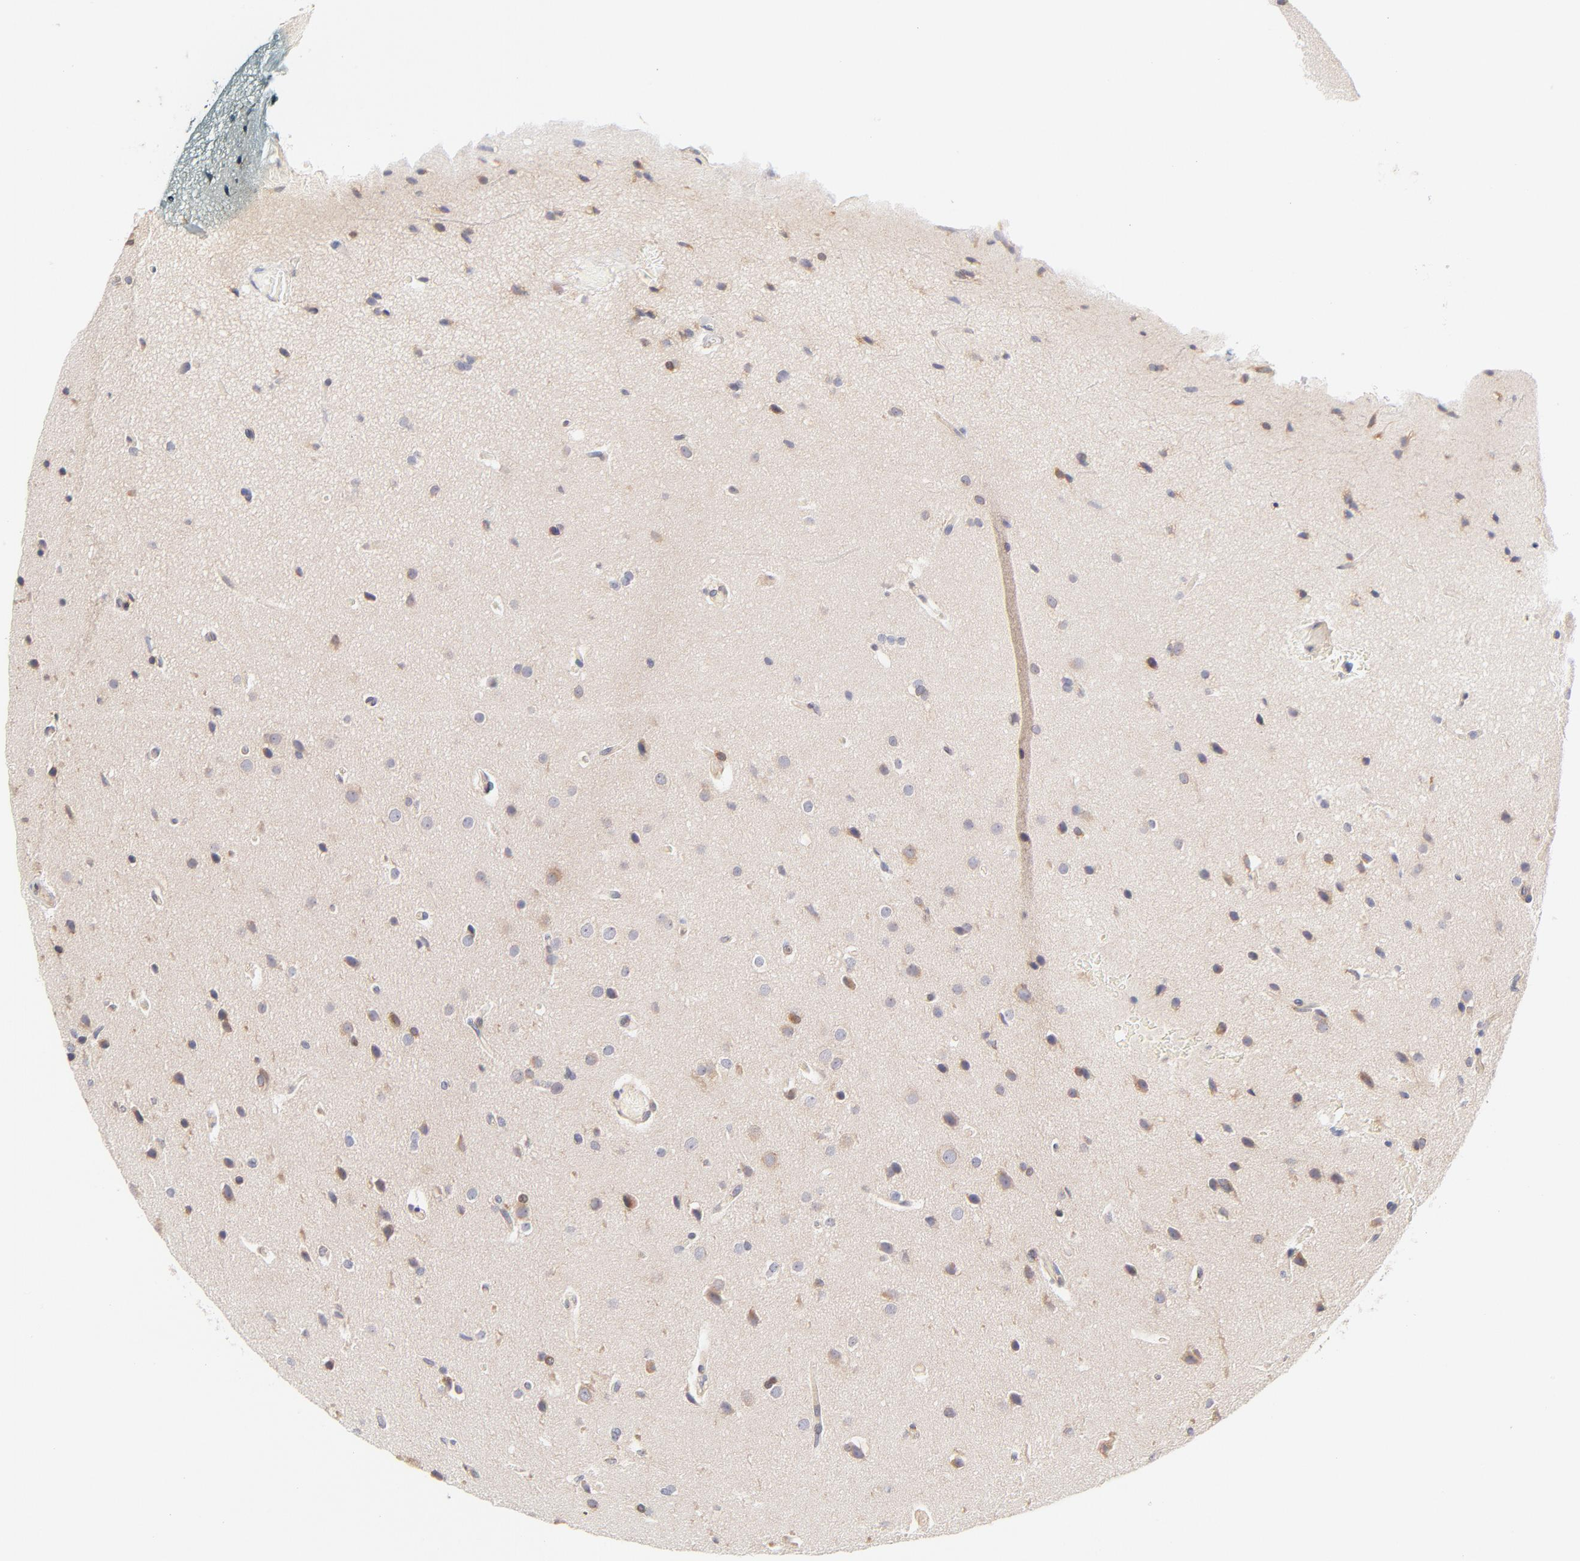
{"staining": {"intensity": "weak", "quantity": "25%-75%", "location": "cytoplasmic/membranous"}, "tissue": "glioma", "cell_type": "Tumor cells", "image_type": "cancer", "snomed": [{"axis": "morphology", "description": "Glioma, malignant, Low grade"}, {"axis": "topography", "description": "Cerebral cortex"}], "caption": "Malignant low-grade glioma tissue reveals weak cytoplasmic/membranous expression in about 25%-75% of tumor cells, visualized by immunohistochemistry.", "gene": "RPS6KA1", "patient": {"sex": "female", "age": 47}}